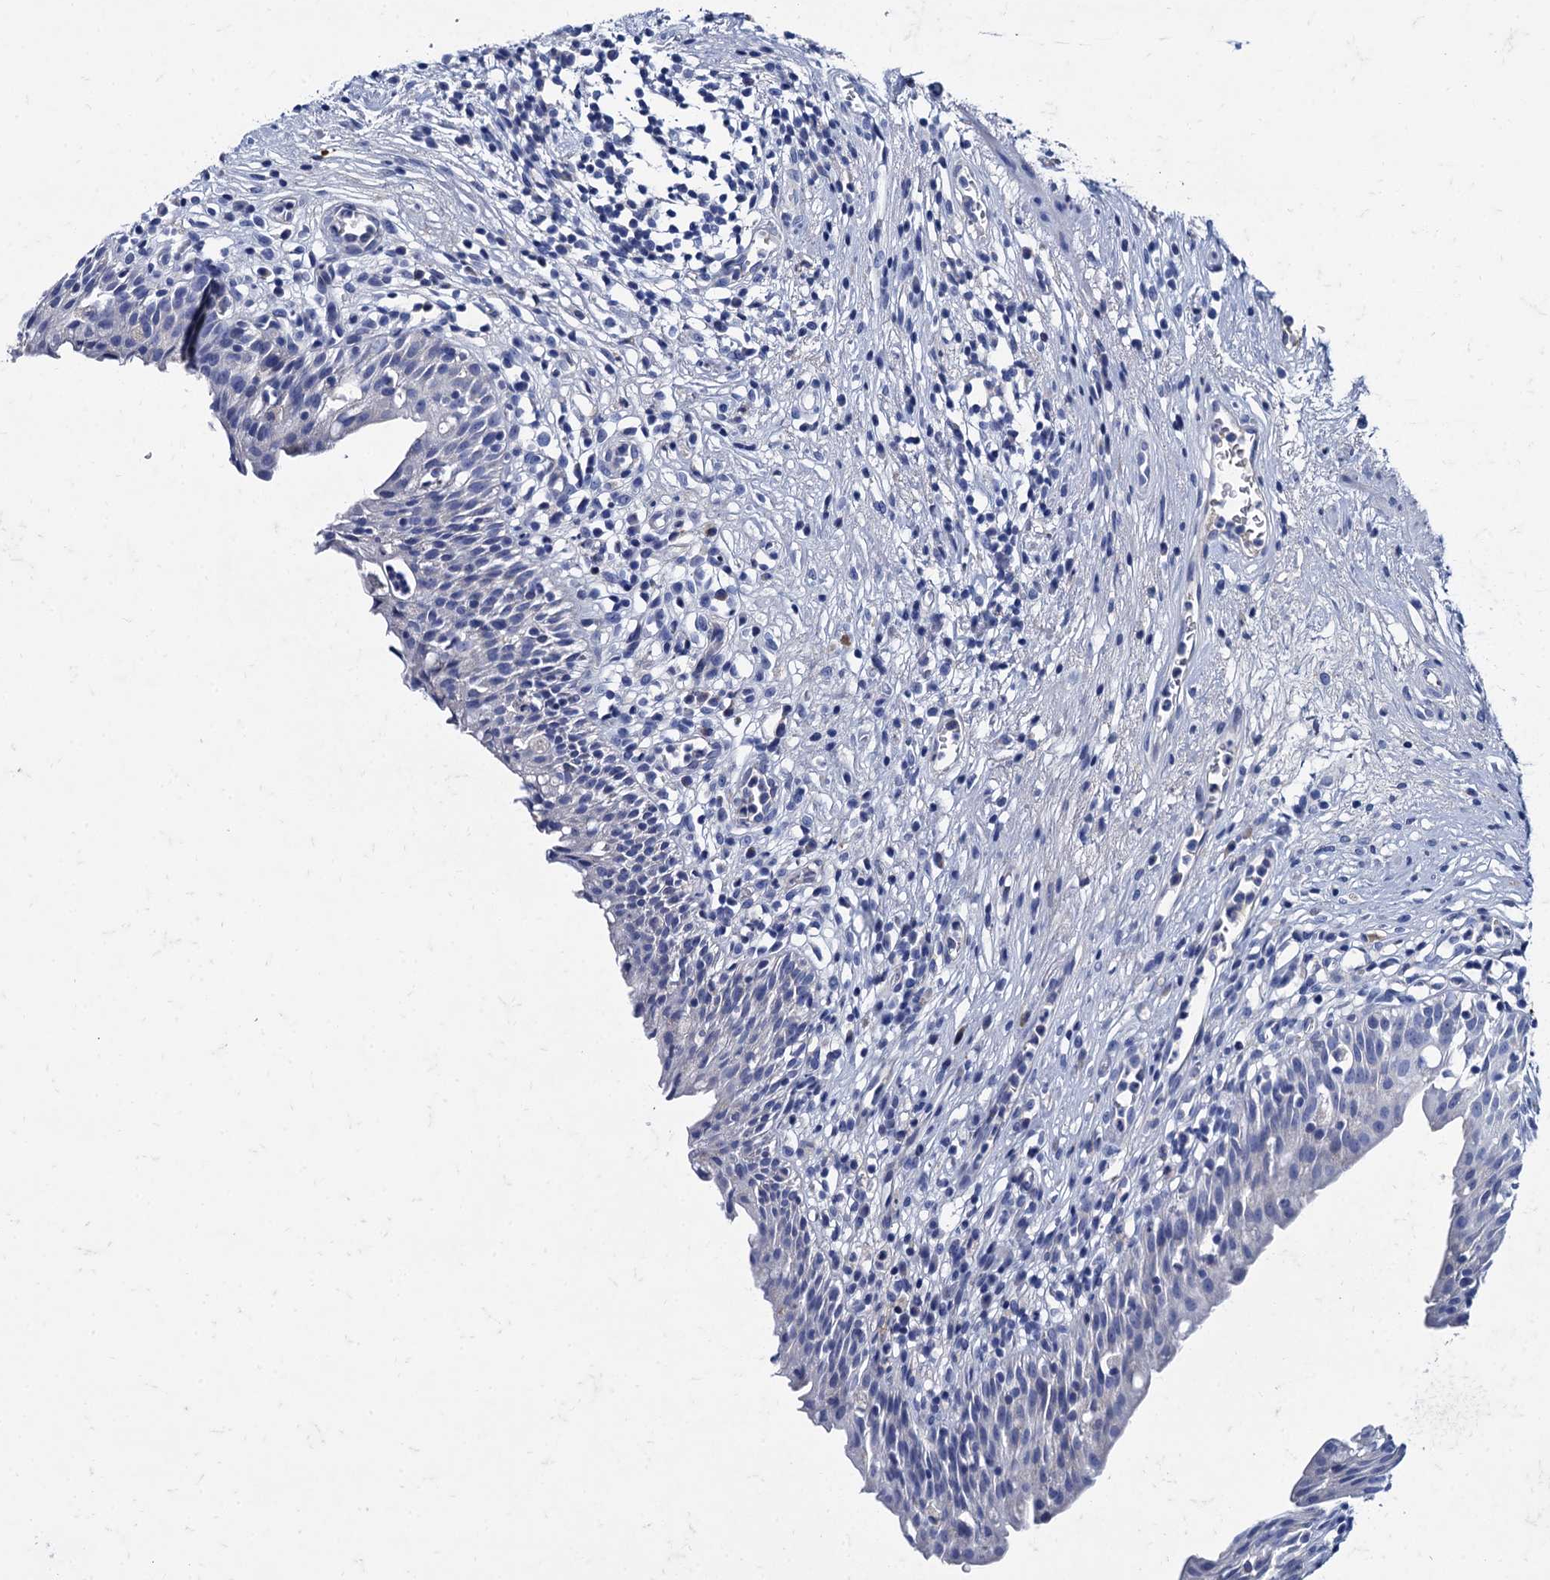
{"staining": {"intensity": "negative", "quantity": "none", "location": "none"}, "tissue": "urinary bladder", "cell_type": "Urothelial cells", "image_type": "normal", "snomed": [{"axis": "morphology", "description": "Normal tissue, NOS"}, {"axis": "morphology", "description": "Inflammation, NOS"}, {"axis": "topography", "description": "Urinary bladder"}], "caption": "Protein analysis of normal urinary bladder exhibits no significant staining in urothelial cells.", "gene": "TMEM72", "patient": {"sex": "male", "age": 63}}